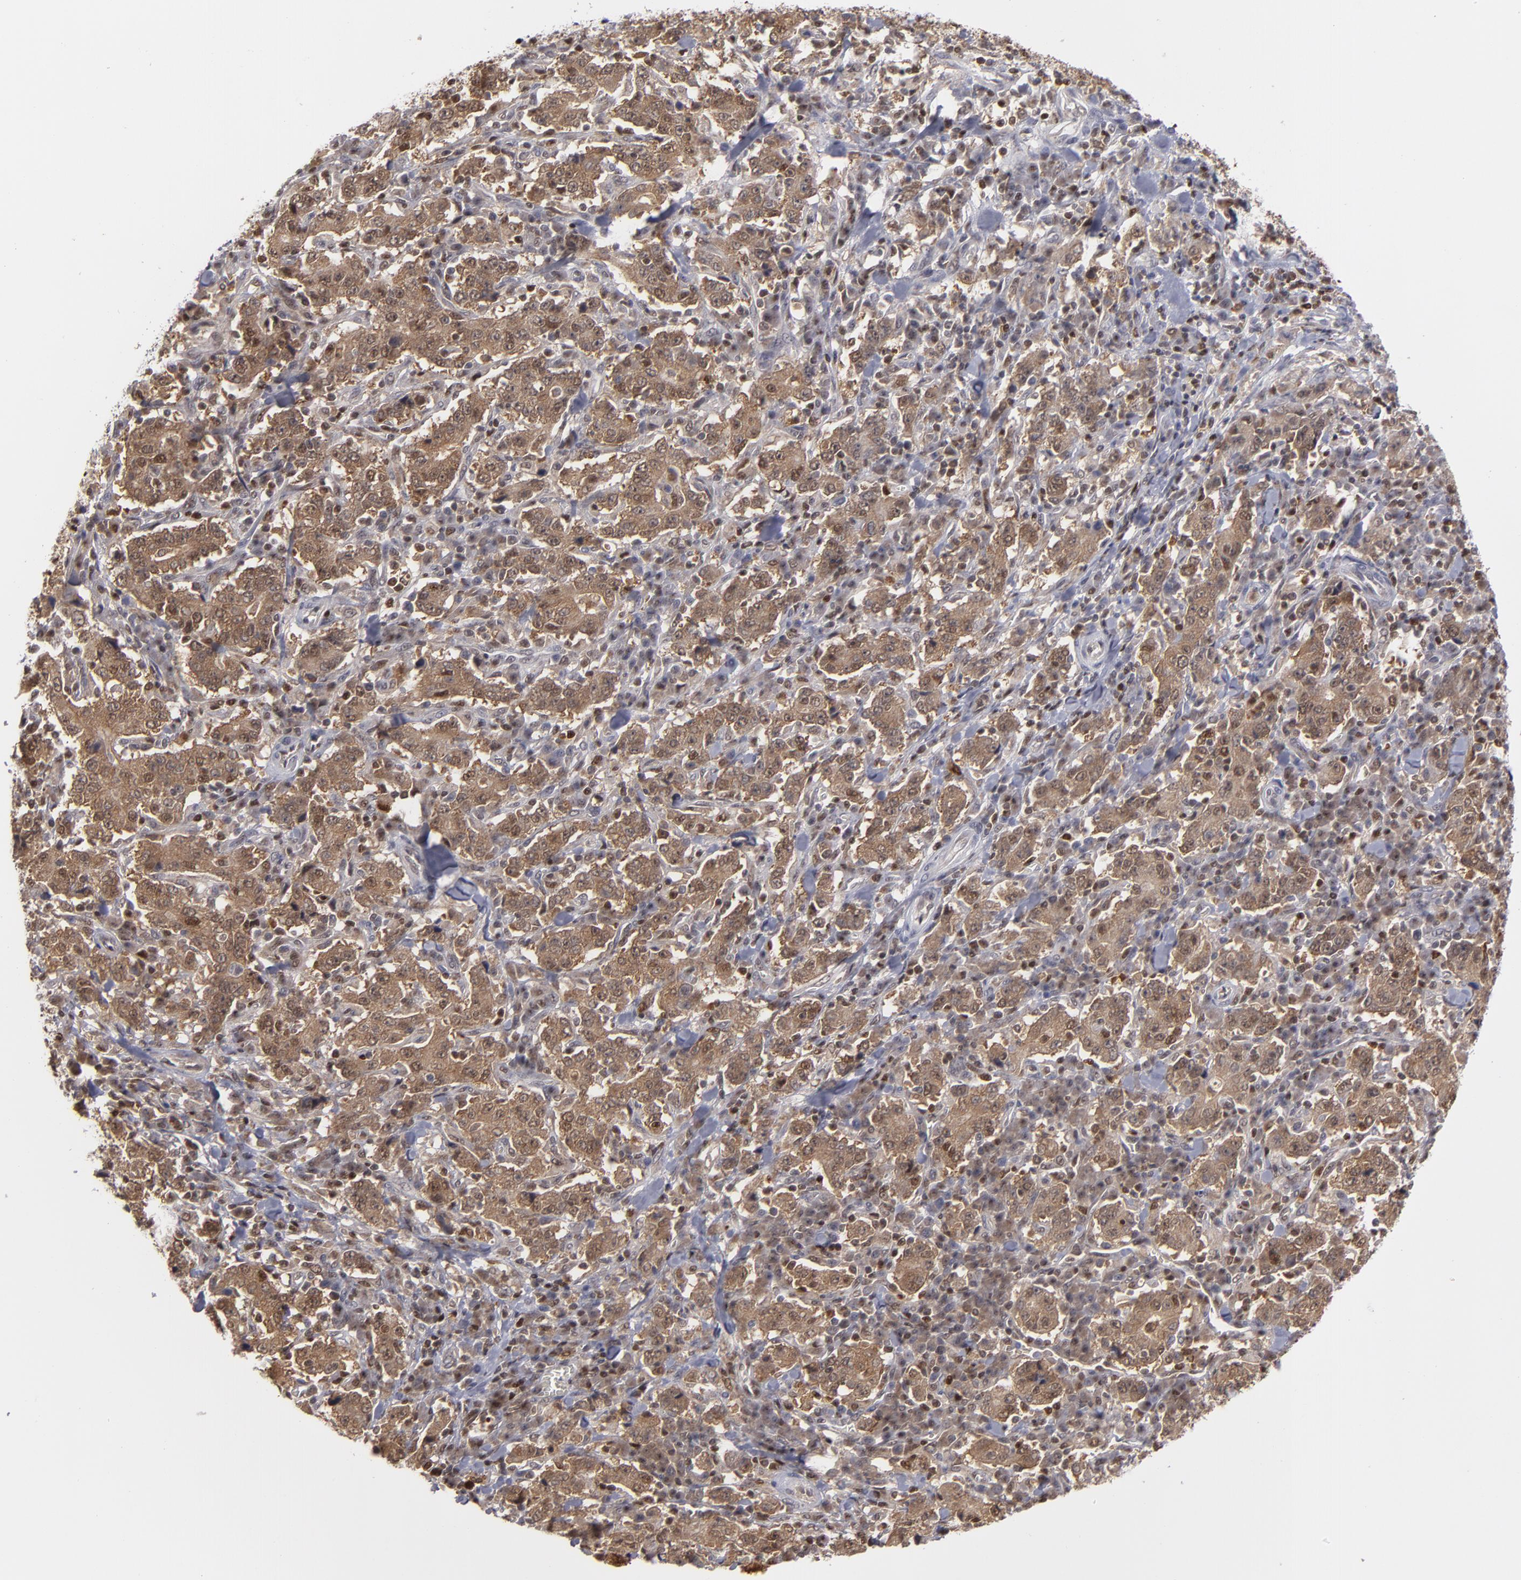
{"staining": {"intensity": "moderate", "quantity": ">75%", "location": "cytoplasmic/membranous,nuclear"}, "tissue": "stomach cancer", "cell_type": "Tumor cells", "image_type": "cancer", "snomed": [{"axis": "morphology", "description": "Normal tissue, NOS"}, {"axis": "morphology", "description": "Adenocarcinoma, NOS"}, {"axis": "topography", "description": "Stomach, upper"}, {"axis": "topography", "description": "Stomach"}], "caption": "IHC micrograph of stomach adenocarcinoma stained for a protein (brown), which displays medium levels of moderate cytoplasmic/membranous and nuclear staining in about >75% of tumor cells.", "gene": "GSR", "patient": {"sex": "male", "age": 59}}